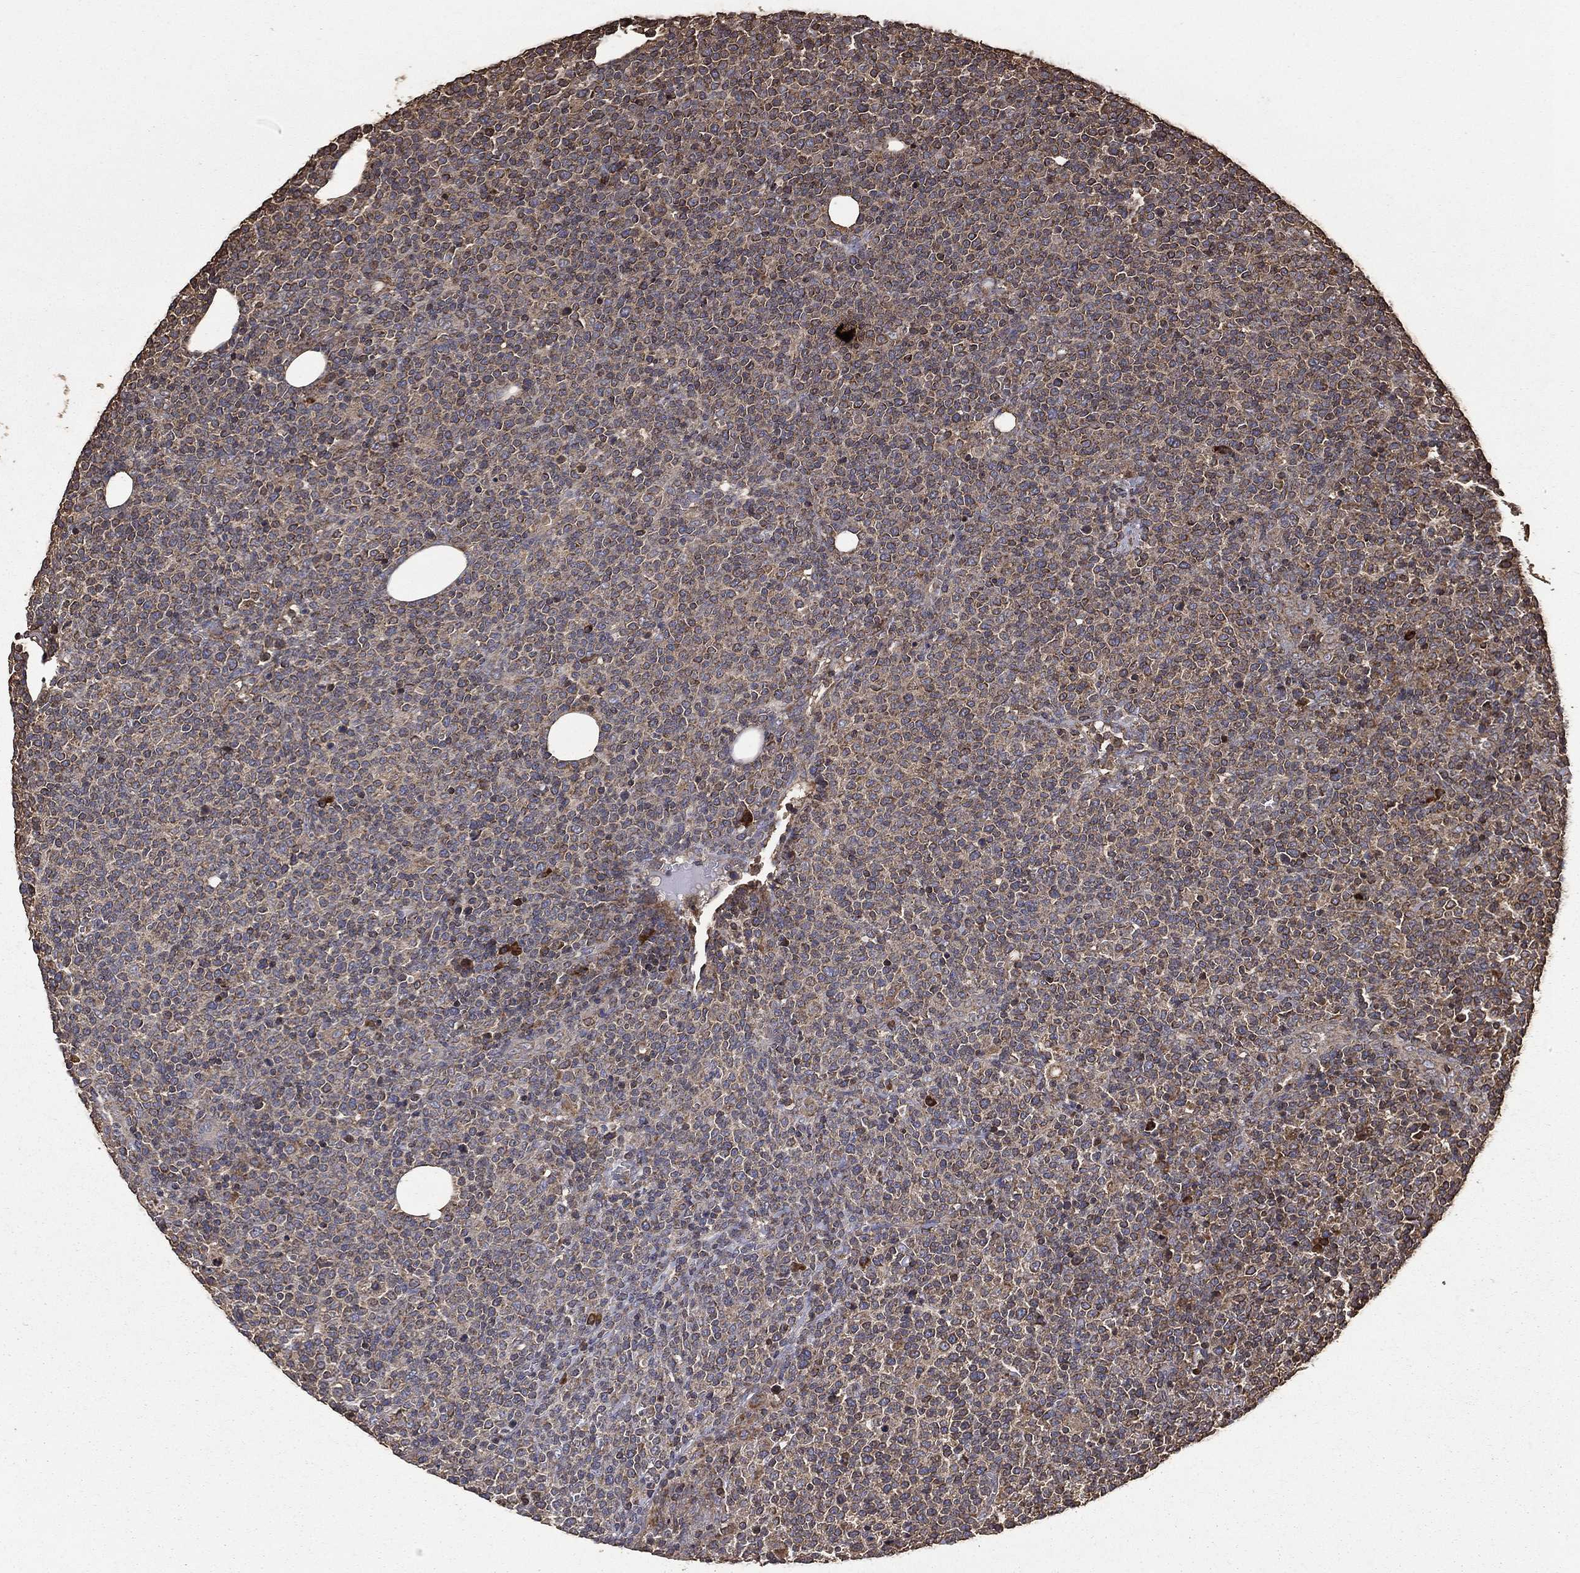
{"staining": {"intensity": "weak", "quantity": "25%-75%", "location": "cytoplasmic/membranous"}, "tissue": "lymphoma", "cell_type": "Tumor cells", "image_type": "cancer", "snomed": [{"axis": "morphology", "description": "Malignant lymphoma, non-Hodgkin's type, High grade"}, {"axis": "topography", "description": "Lymph node"}], "caption": "Brown immunohistochemical staining in lymphoma reveals weak cytoplasmic/membranous positivity in about 25%-75% of tumor cells. (DAB (3,3'-diaminobenzidine) = brown stain, brightfield microscopy at high magnification).", "gene": "METTL27", "patient": {"sex": "male", "age": 61}}